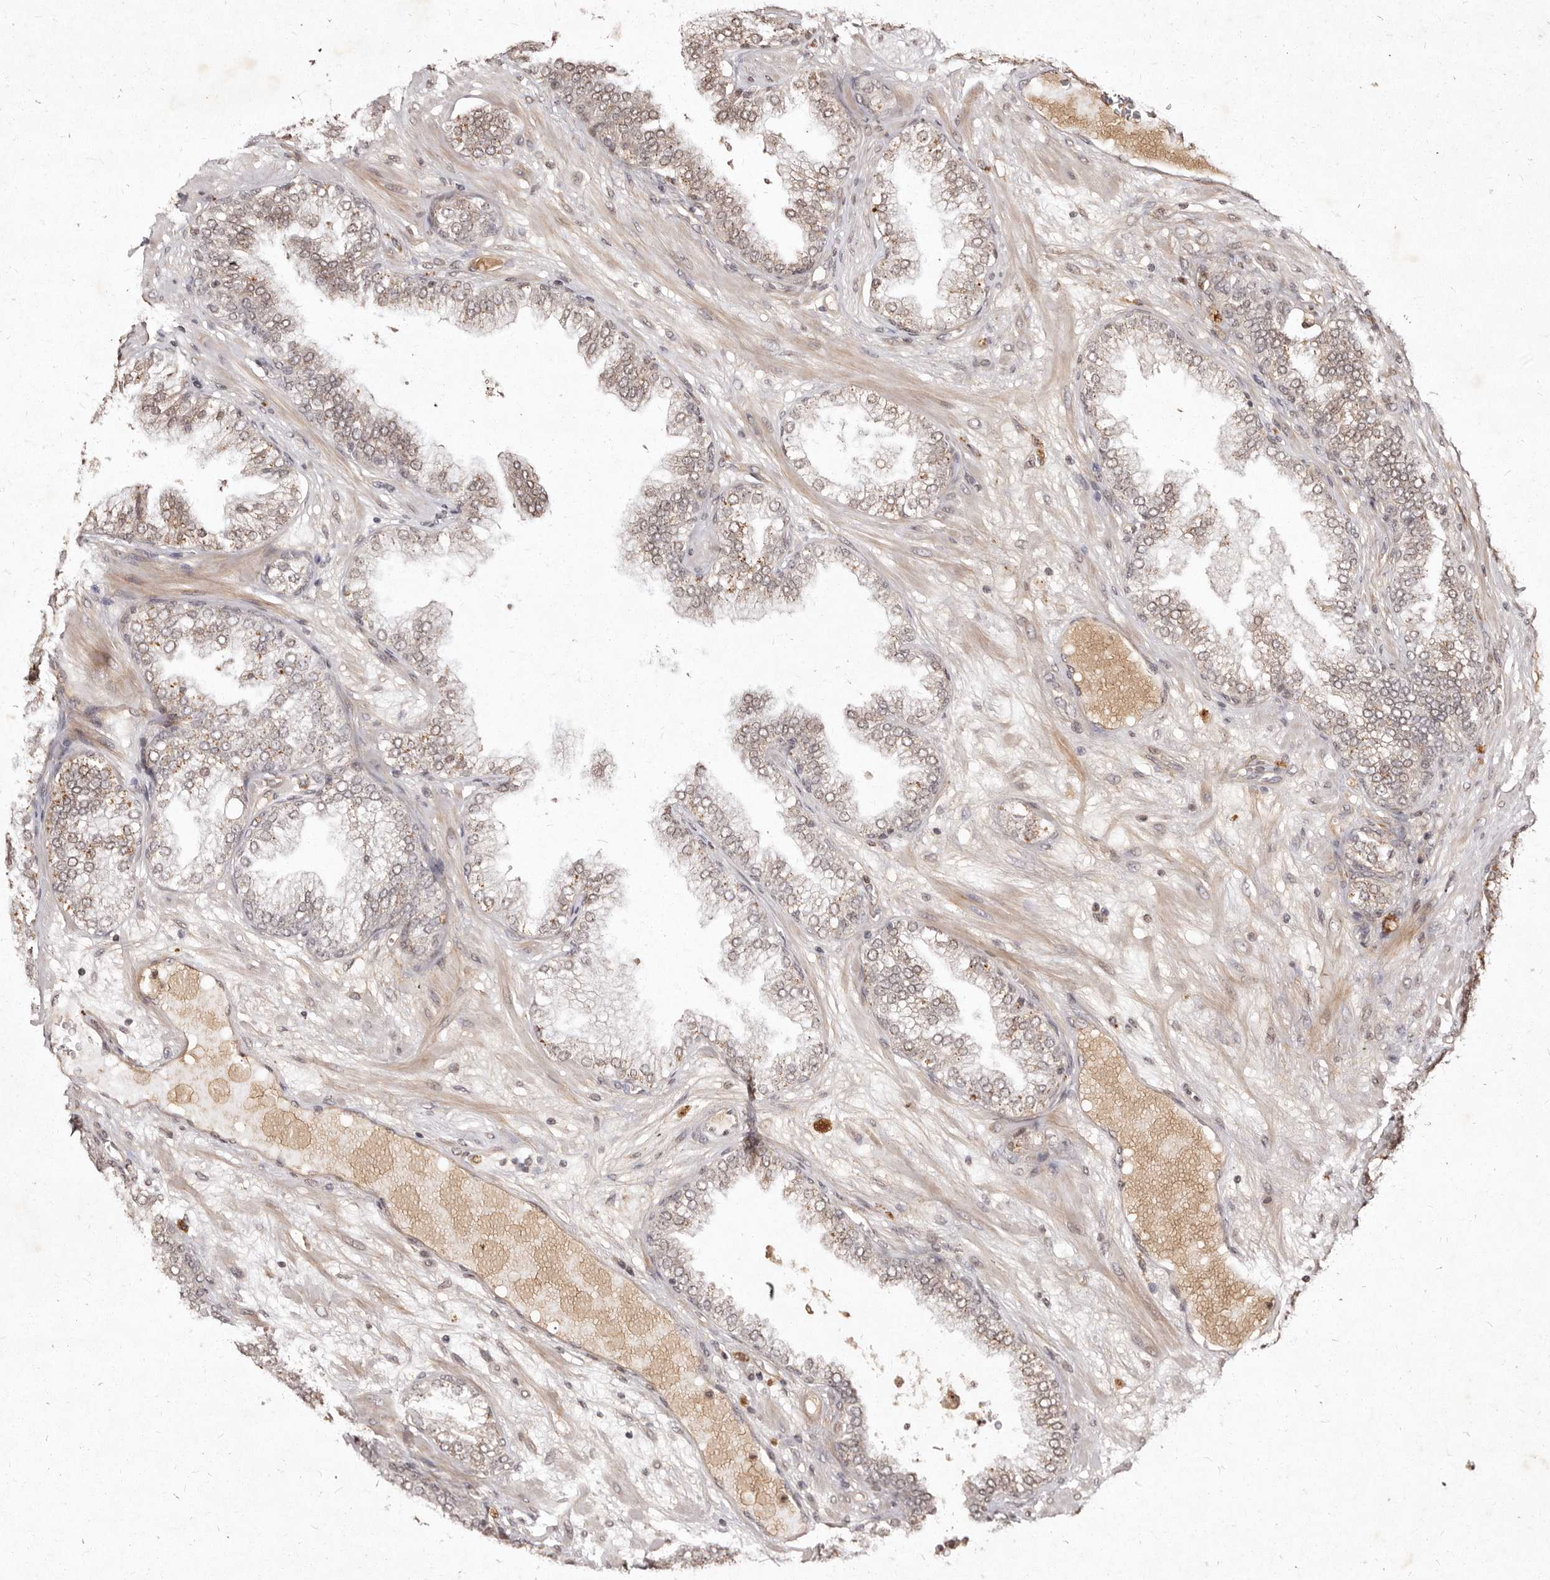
{"staining": {"intensity": "weak", "quantity": ">75%", "location": "cytoplasmic/membranous,nuclear"}, "tissue": "prostate cancer", "cell_type": "Tumor cells", "image_type": "cancer", "snomed": [{"axis": "morphology", "description": "Adenocarcinoma, High grade"}, {"axis": "topography", "description": "Prostate"}], "caption": "Protein staining of prostate cancer (adenocarcinoma (high-grade)) tissue reveals weak cytoplasmic/membranous and nuclear positivity in approximately >75% of tumor cells.", "gene": "LCORL", "patient": {"sex": "male", "age": 58}}